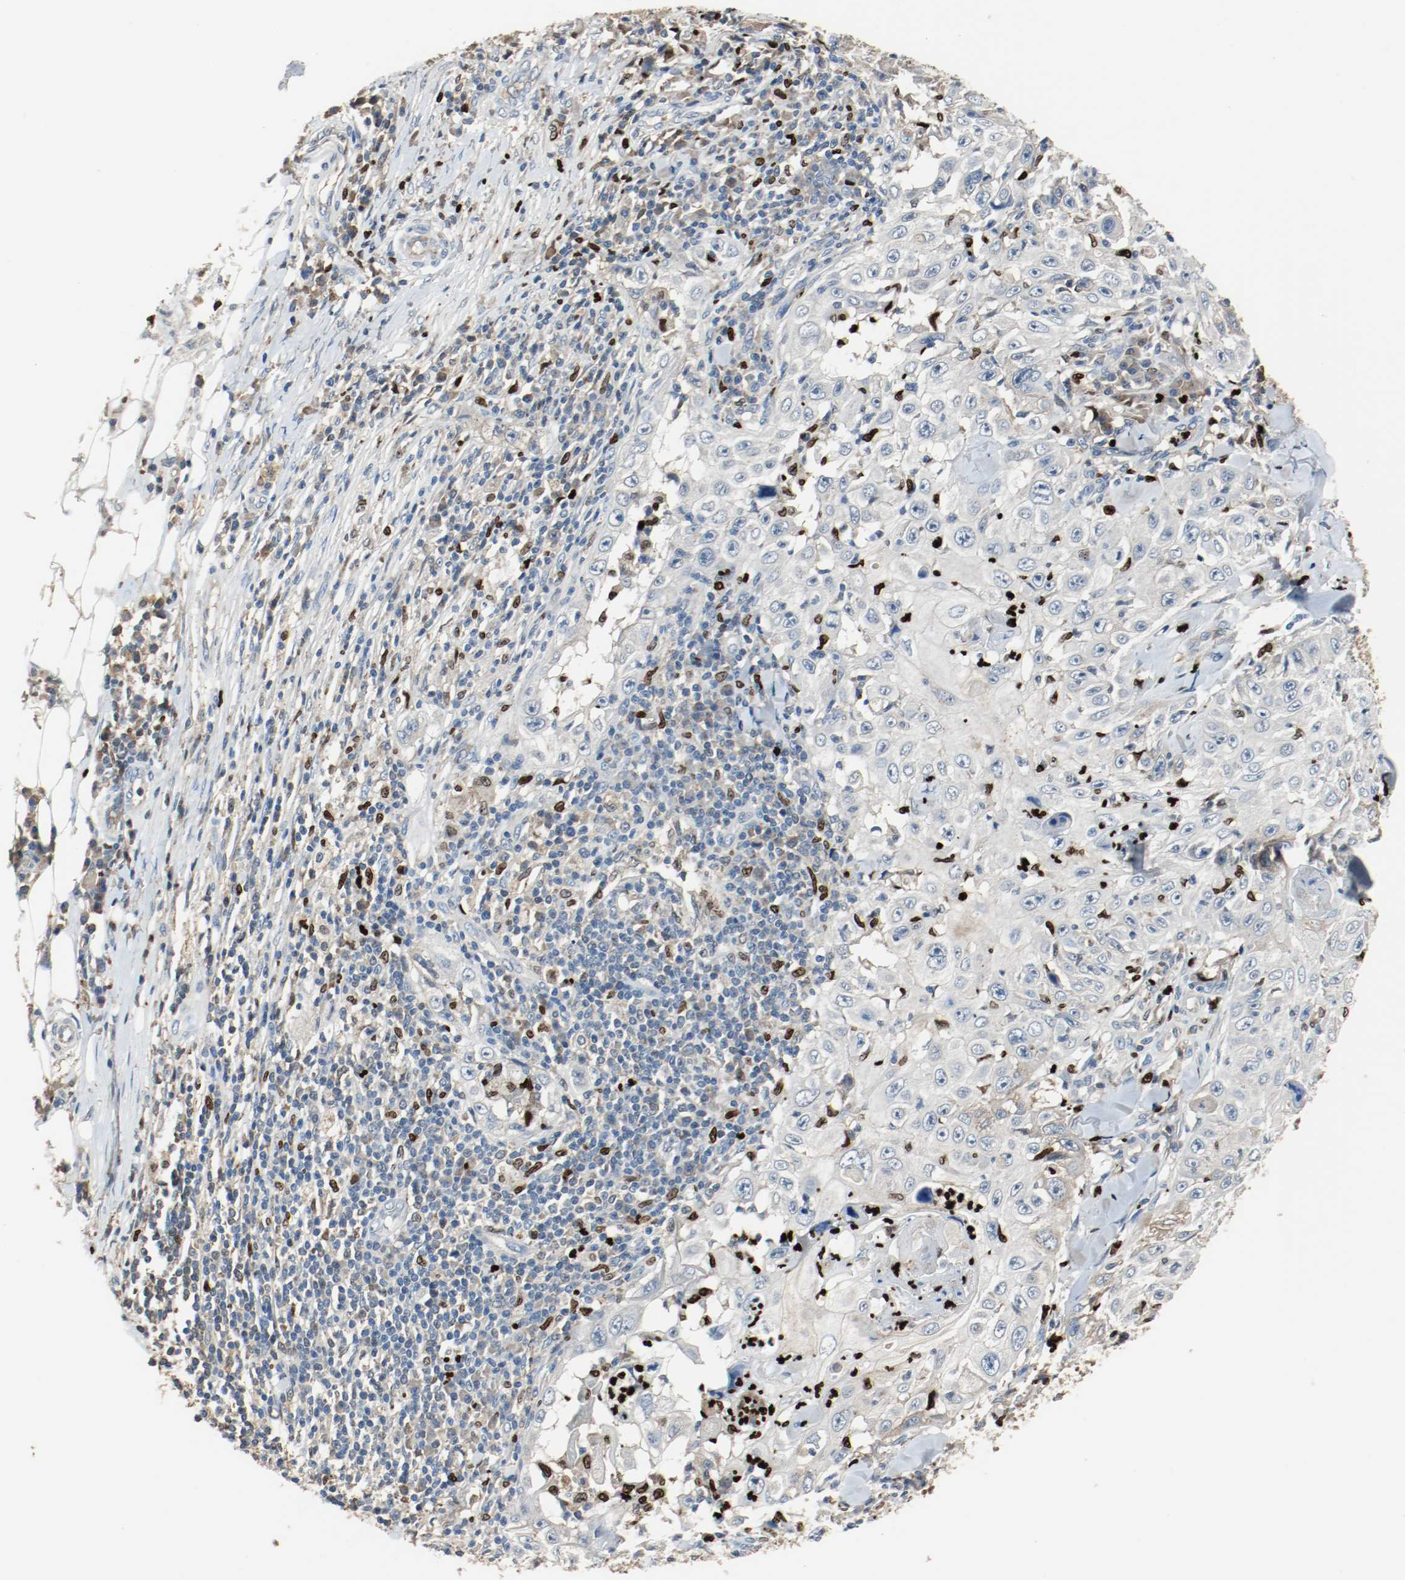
{"staining": {"intensity": "weak", "quantity": "<25%", "location": "cytoplasmic/membranous"}, "tissue": "skin cancer", "cell_type": "Tumor cells", "image_type": "cancer", "snomed": [{"axis": "morphology", "description": "Squamous cell carcinoma, NOS"}, {"axis": "topography", "description": "Skin"}], "caption": "High power microscopy micrograph of an immunohistochemistry histopathology image of skin squamous cell carcinoma, revealing no significant expression in tumor cells.", "gene": "BLK", "patient": {"sex": "male", "age": 86}}